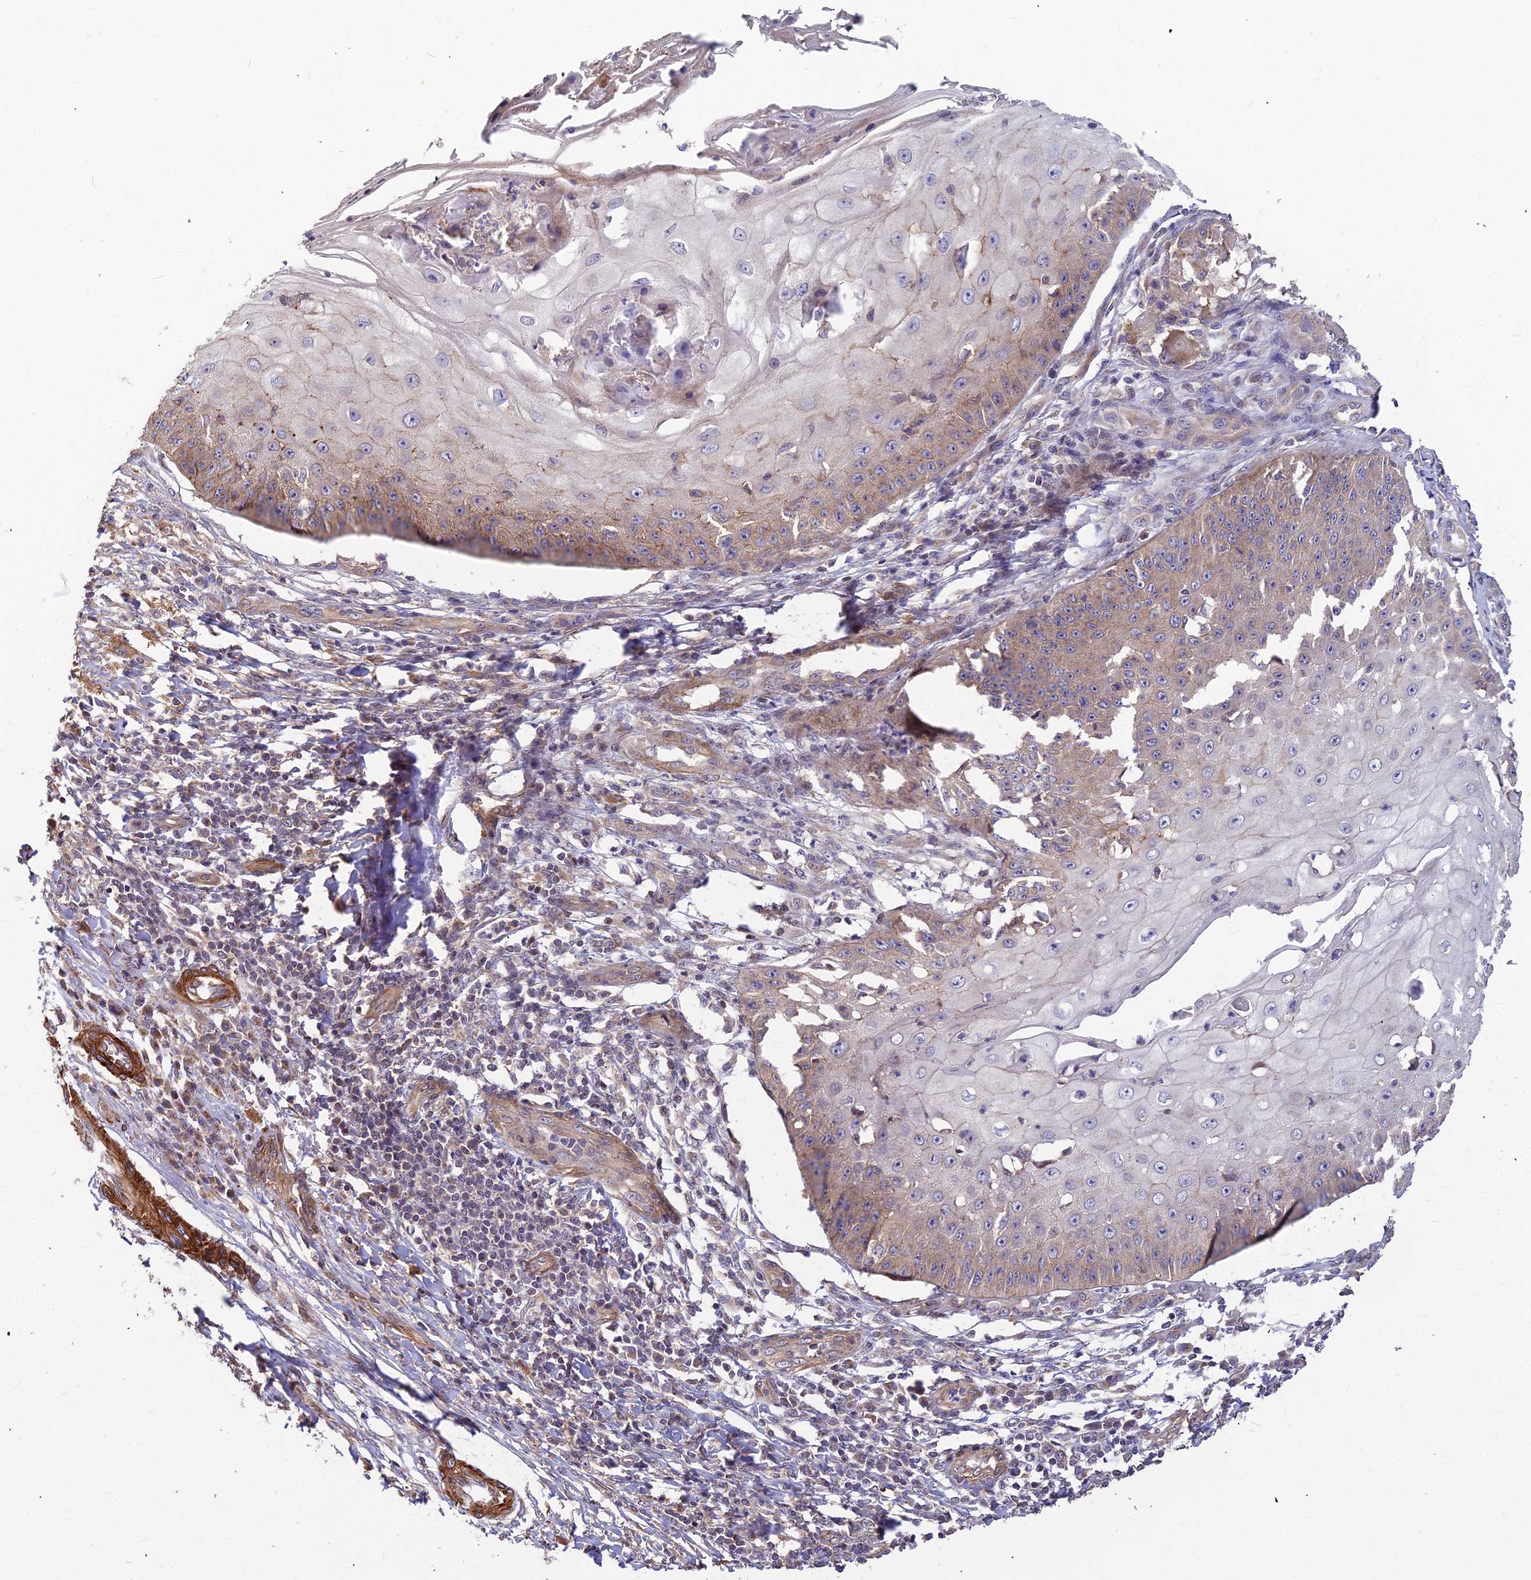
{"staining": {"intensity": "weak", "quantity": "25%-75%", "location": "cytoplasmic/membranous"}, "tissue": "skin cancer", "cell_type": "Tumor cells", "image_type": "cancer", "snomed": [{"axis": "morphology", "description": "Squamous cell carcinoma, NOS"}, {"axis": "topography", "description": "Skin"}], "caption": "Squamous cell carcinoma (skin) stained for a protein displays weak cytoplasmic/membranous positivity in tumor cells.", "gene": "LEKR1", "patient": {"sex": "male", "age": 70}}